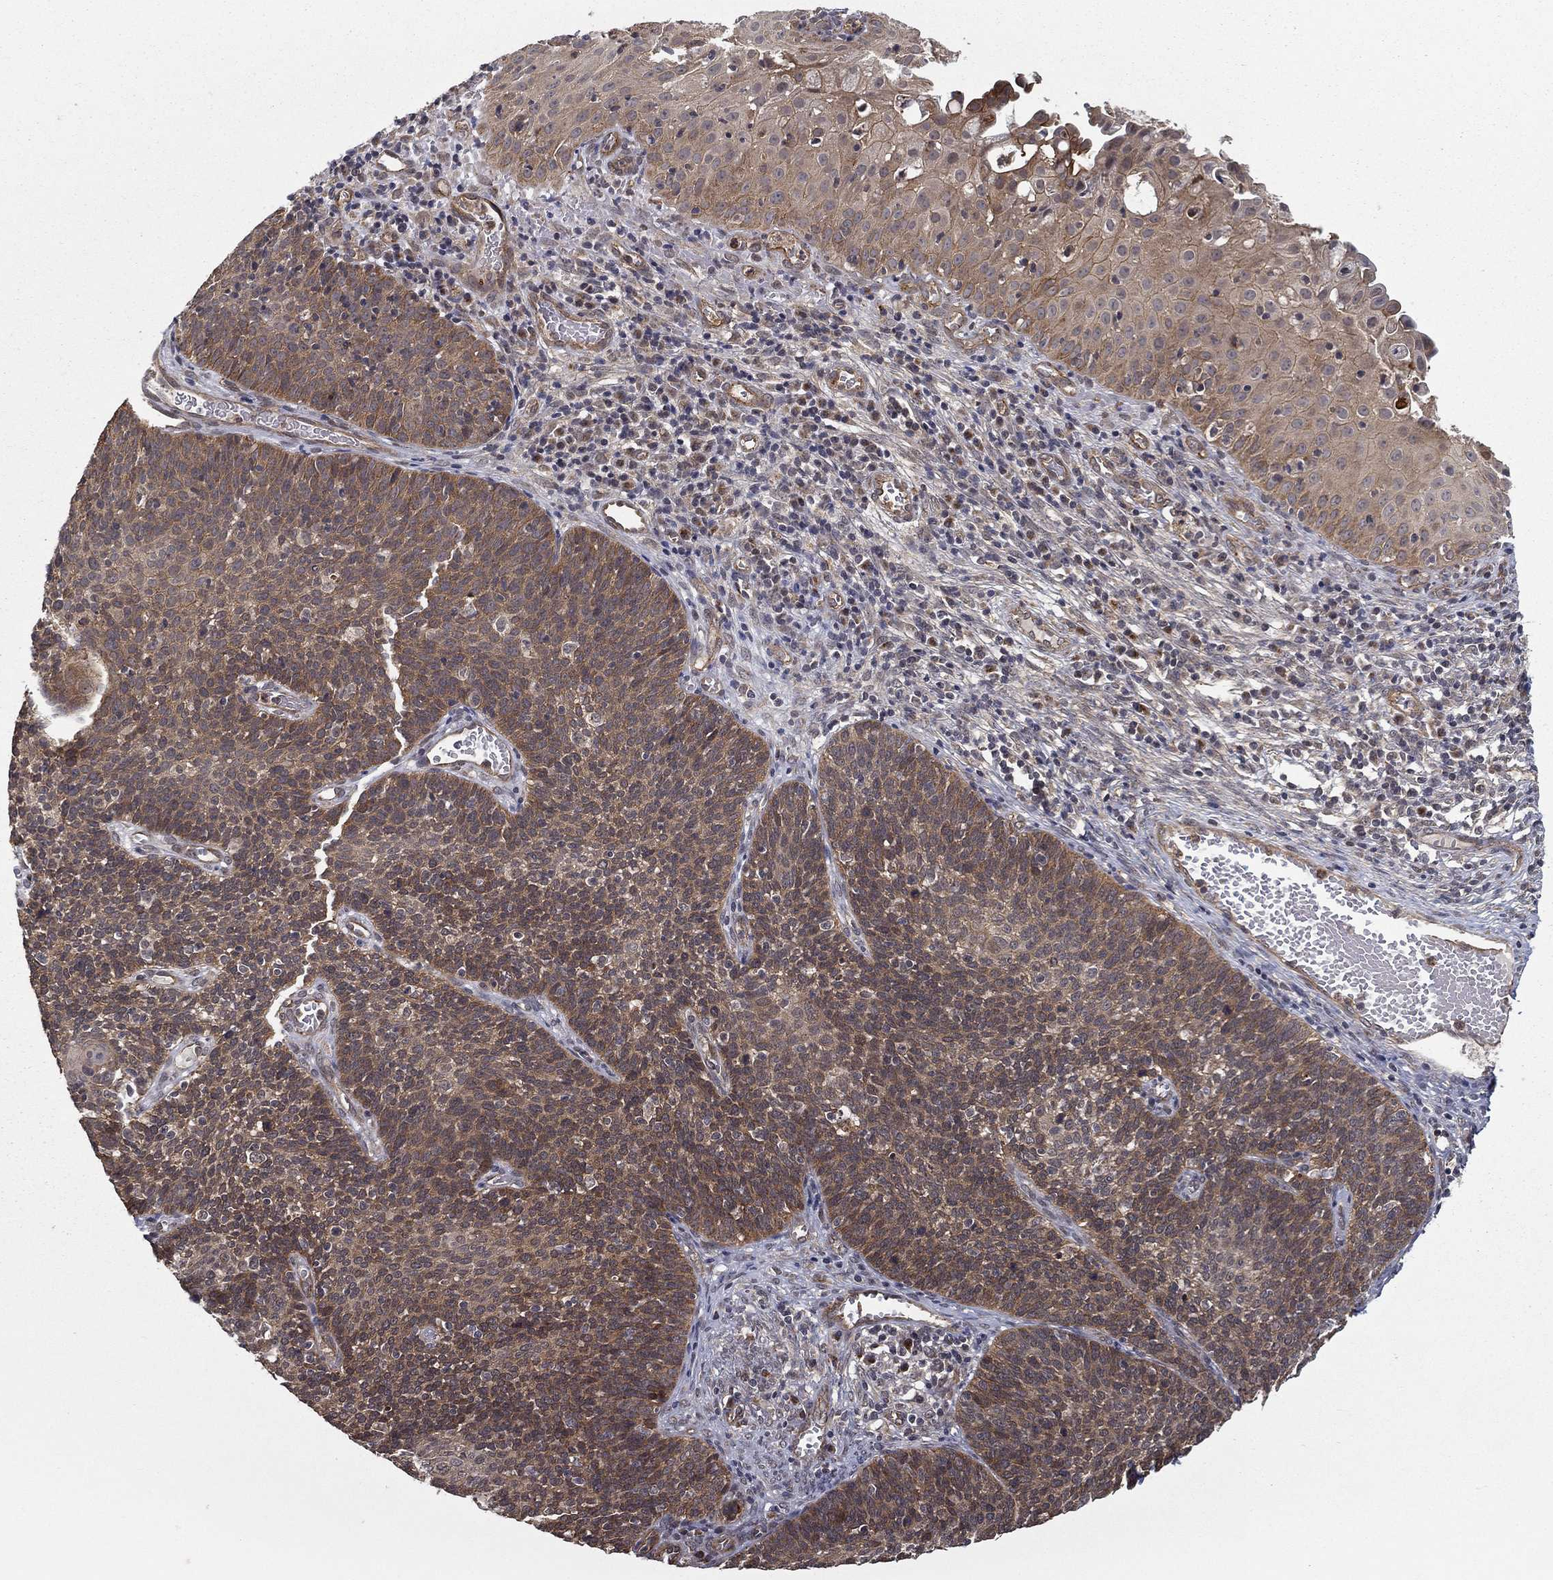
{"staining": {"intensity": "moderate", "quantity": ">75%", "location": "cytoplasmic/membranous"}, "tissue": "cervical cancer", "cell_type": "Tumor cells", "image_type": "cancer", "snomed": [{"axis": "morphology", "description": "Normal tissue, NOS"}, {"axis": "morphology", "description": "Squamous cell carcinoma, NOS"}, {"axis": "topography", "description": "Cervix"}], "caption": "The histopathology image reveals a brown stain indicating the presence of a protein in the cytoplasmic/membranous of tumor cells in cervical cancer.", "gene": "UACA", "patient": {"sex": "female", "age": 39}}